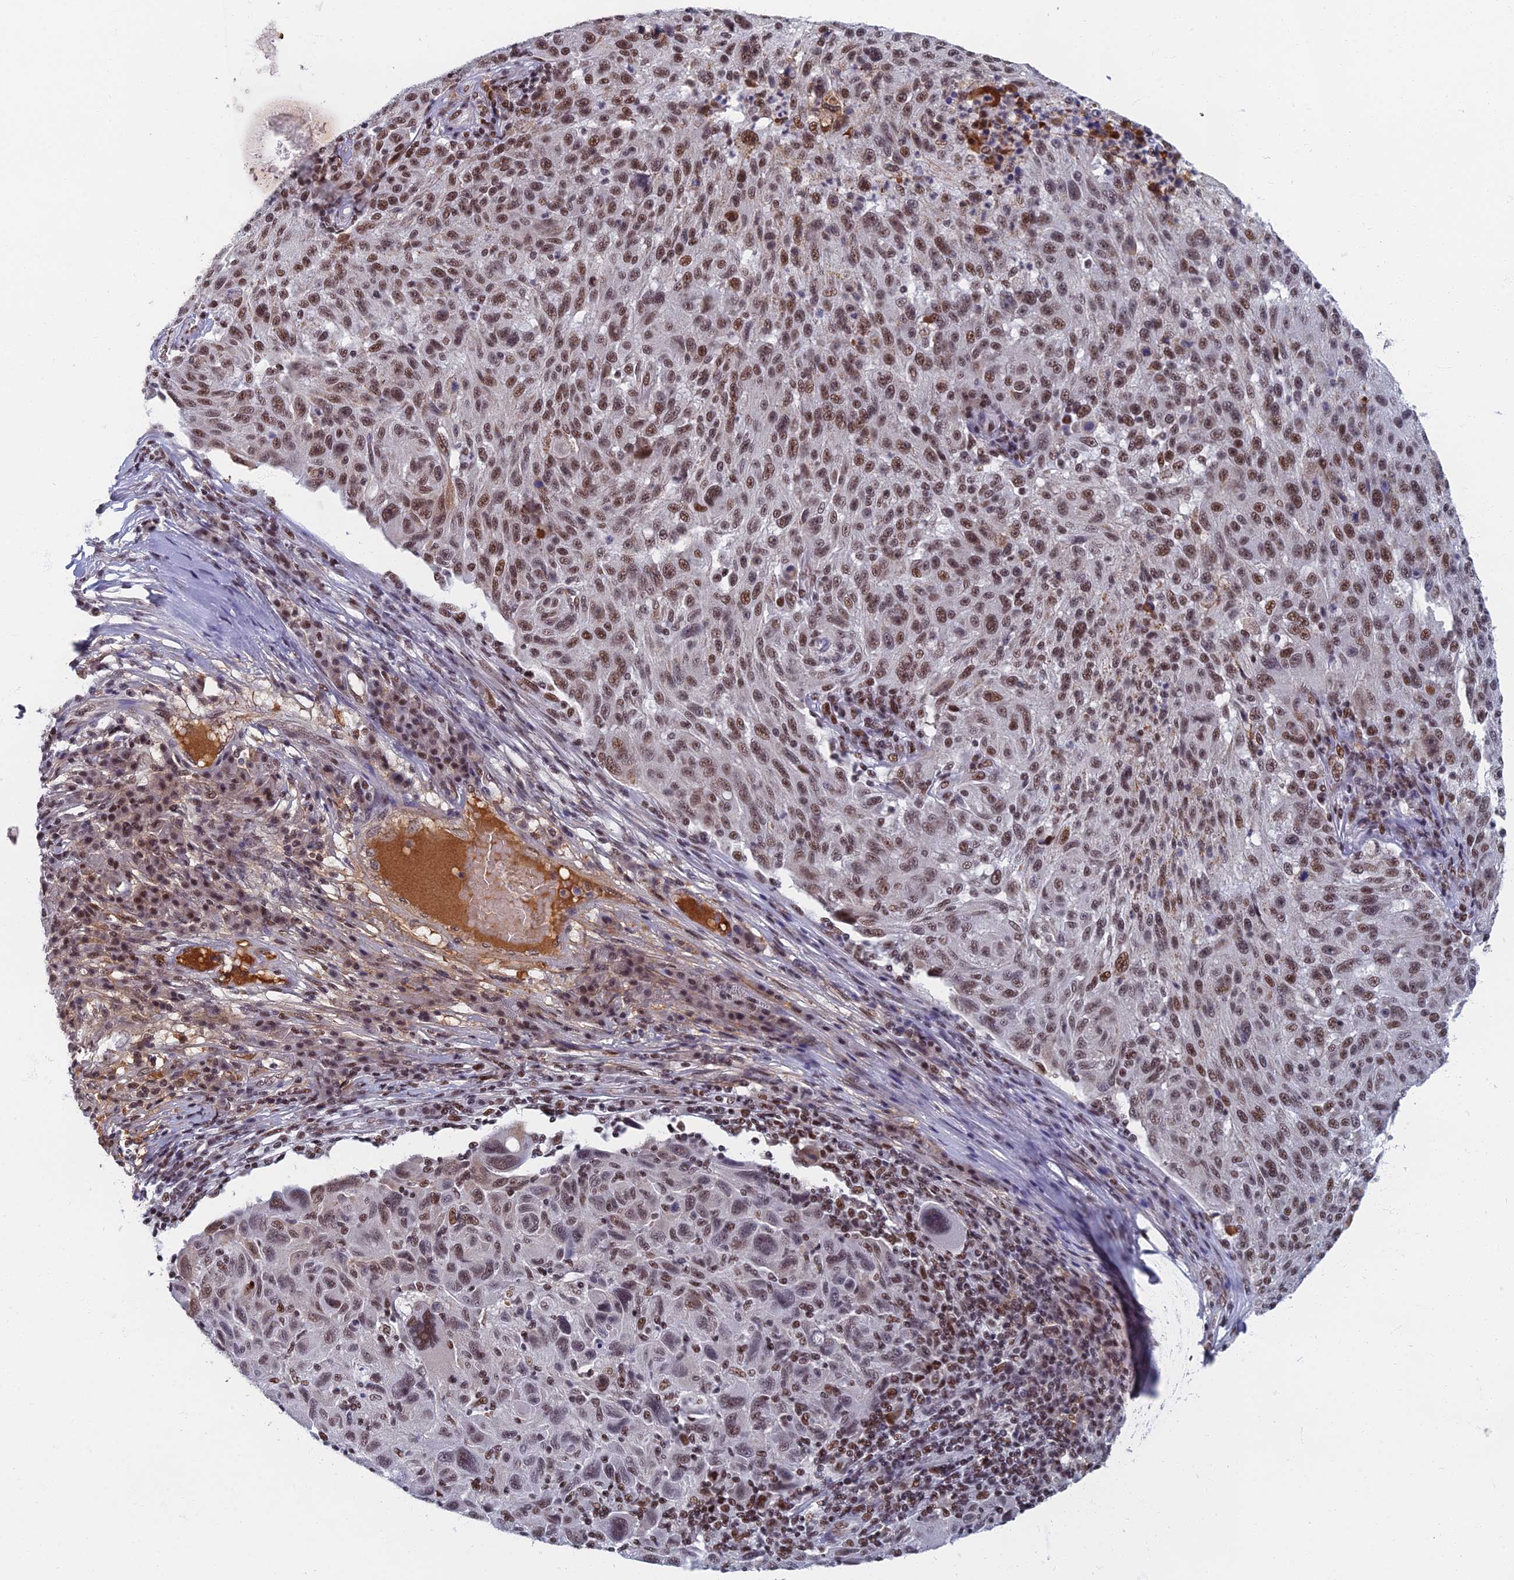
{"staining": {"intensity": "moderate", "quantity": ">75%", "location": "nuclear"}, "tissue": "melanoma", "cell_type": "Tumor cells", "image_type": "cancer", "snomed": [{"axis": "morphology", "description": "Malignant melanoma, NOS"}, {"axis": "topography", "description": "Skin"}], "caption": "Immunohistochemistry photomicrograph of malignant melanoma stained for a protein (brown), which displays medium levels of moderate nuclear staining in about >75% of tumor cells.", "gene": "TAF13", "patient": {"sex": "male", "age": 53}}